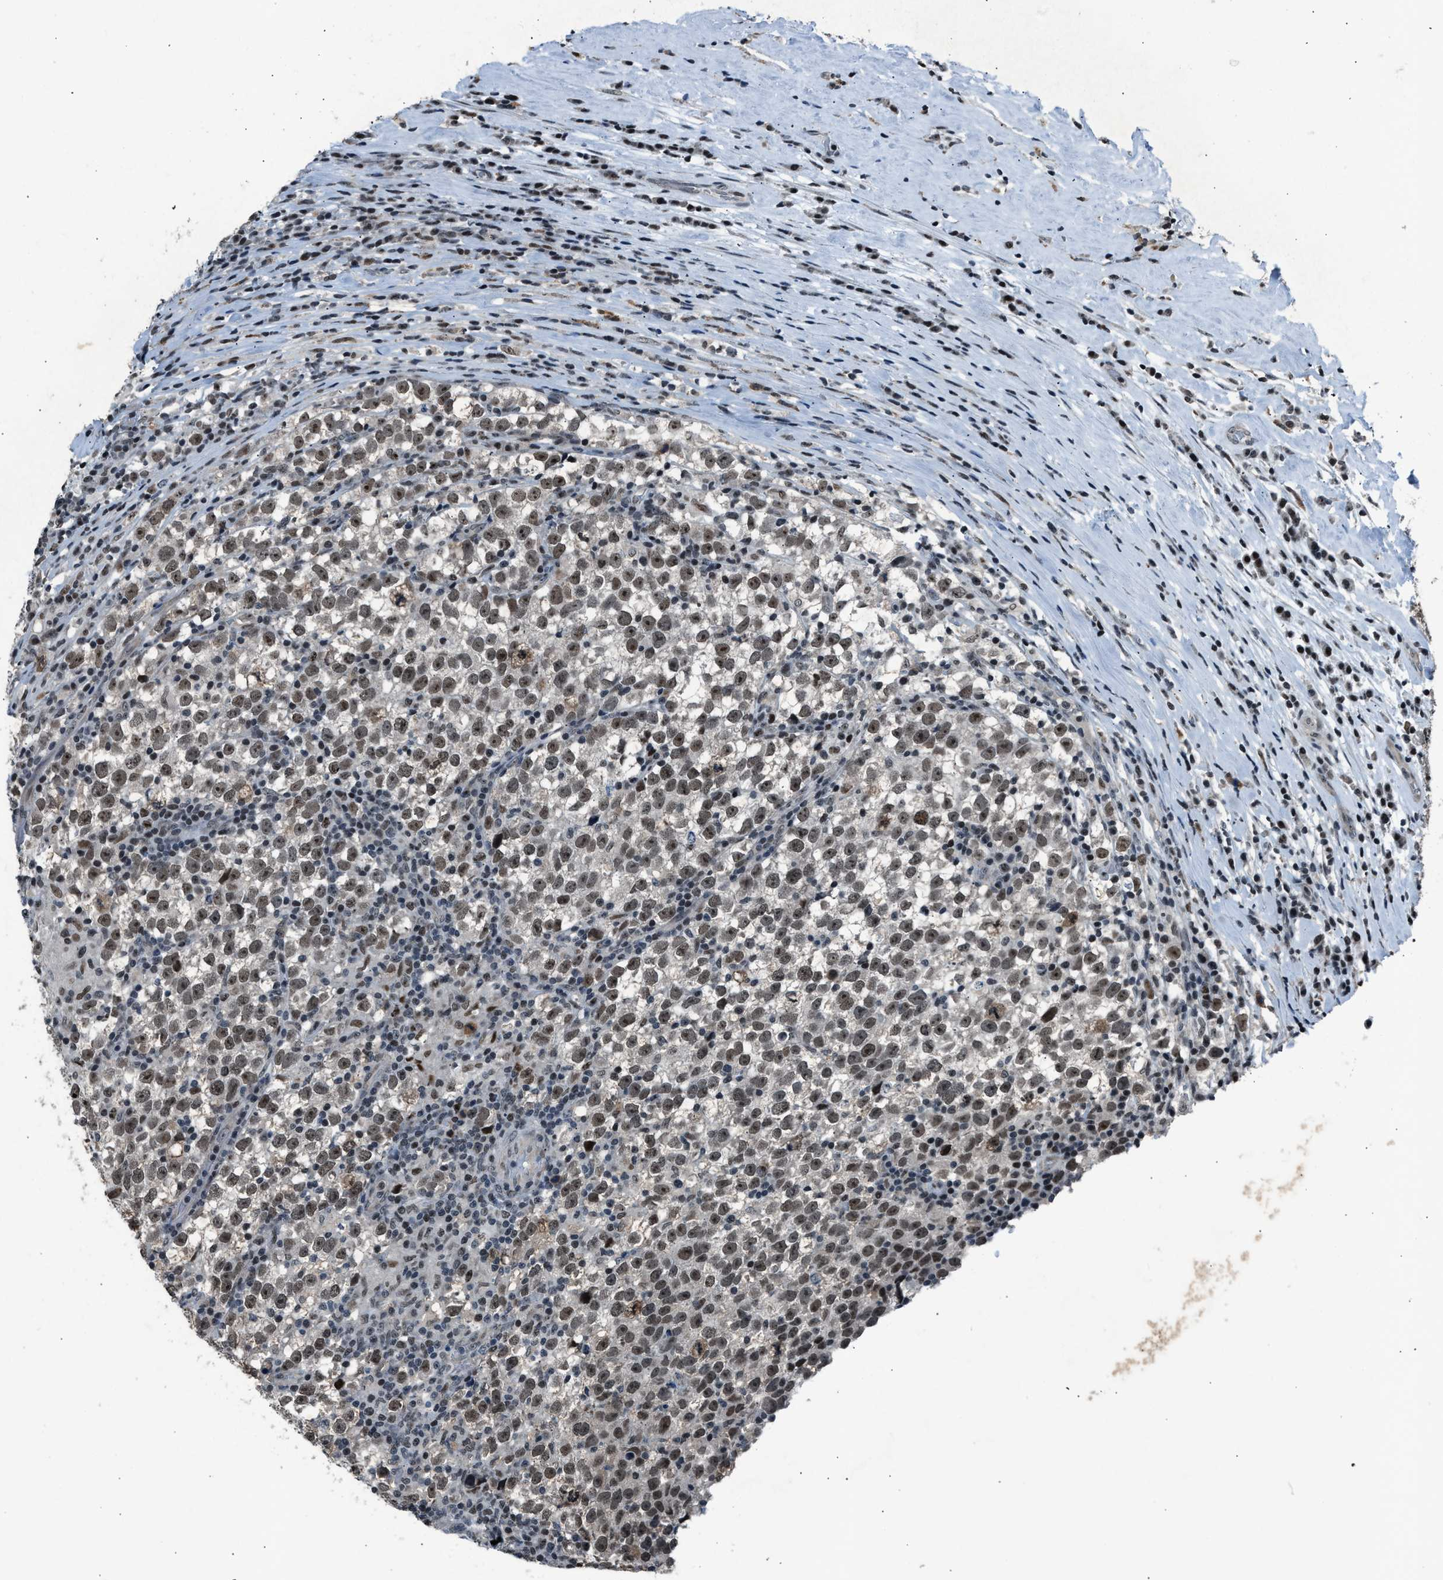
{"staining": {"intensity": "moderate", "quantity": ">75%", "location": "nuclear"}, "tissue": "testis cancer", "cell_type": "Tumor cells", "image_type": "cancer", "snomed": [{"axis": "morphology", "description": "Normal tissue, NOS"}, {"axis": "morphology", "description": "Seminoma, NOS"}, {"axis": "topography", "description": "Testis"}], "caption": "Tumor cells exhibit medium levels of moderate nuclear positivity in about >75% of cells in testis seminoma.", "gene": "ADCY1", "patient": {"sex": "male", "age": 43}}